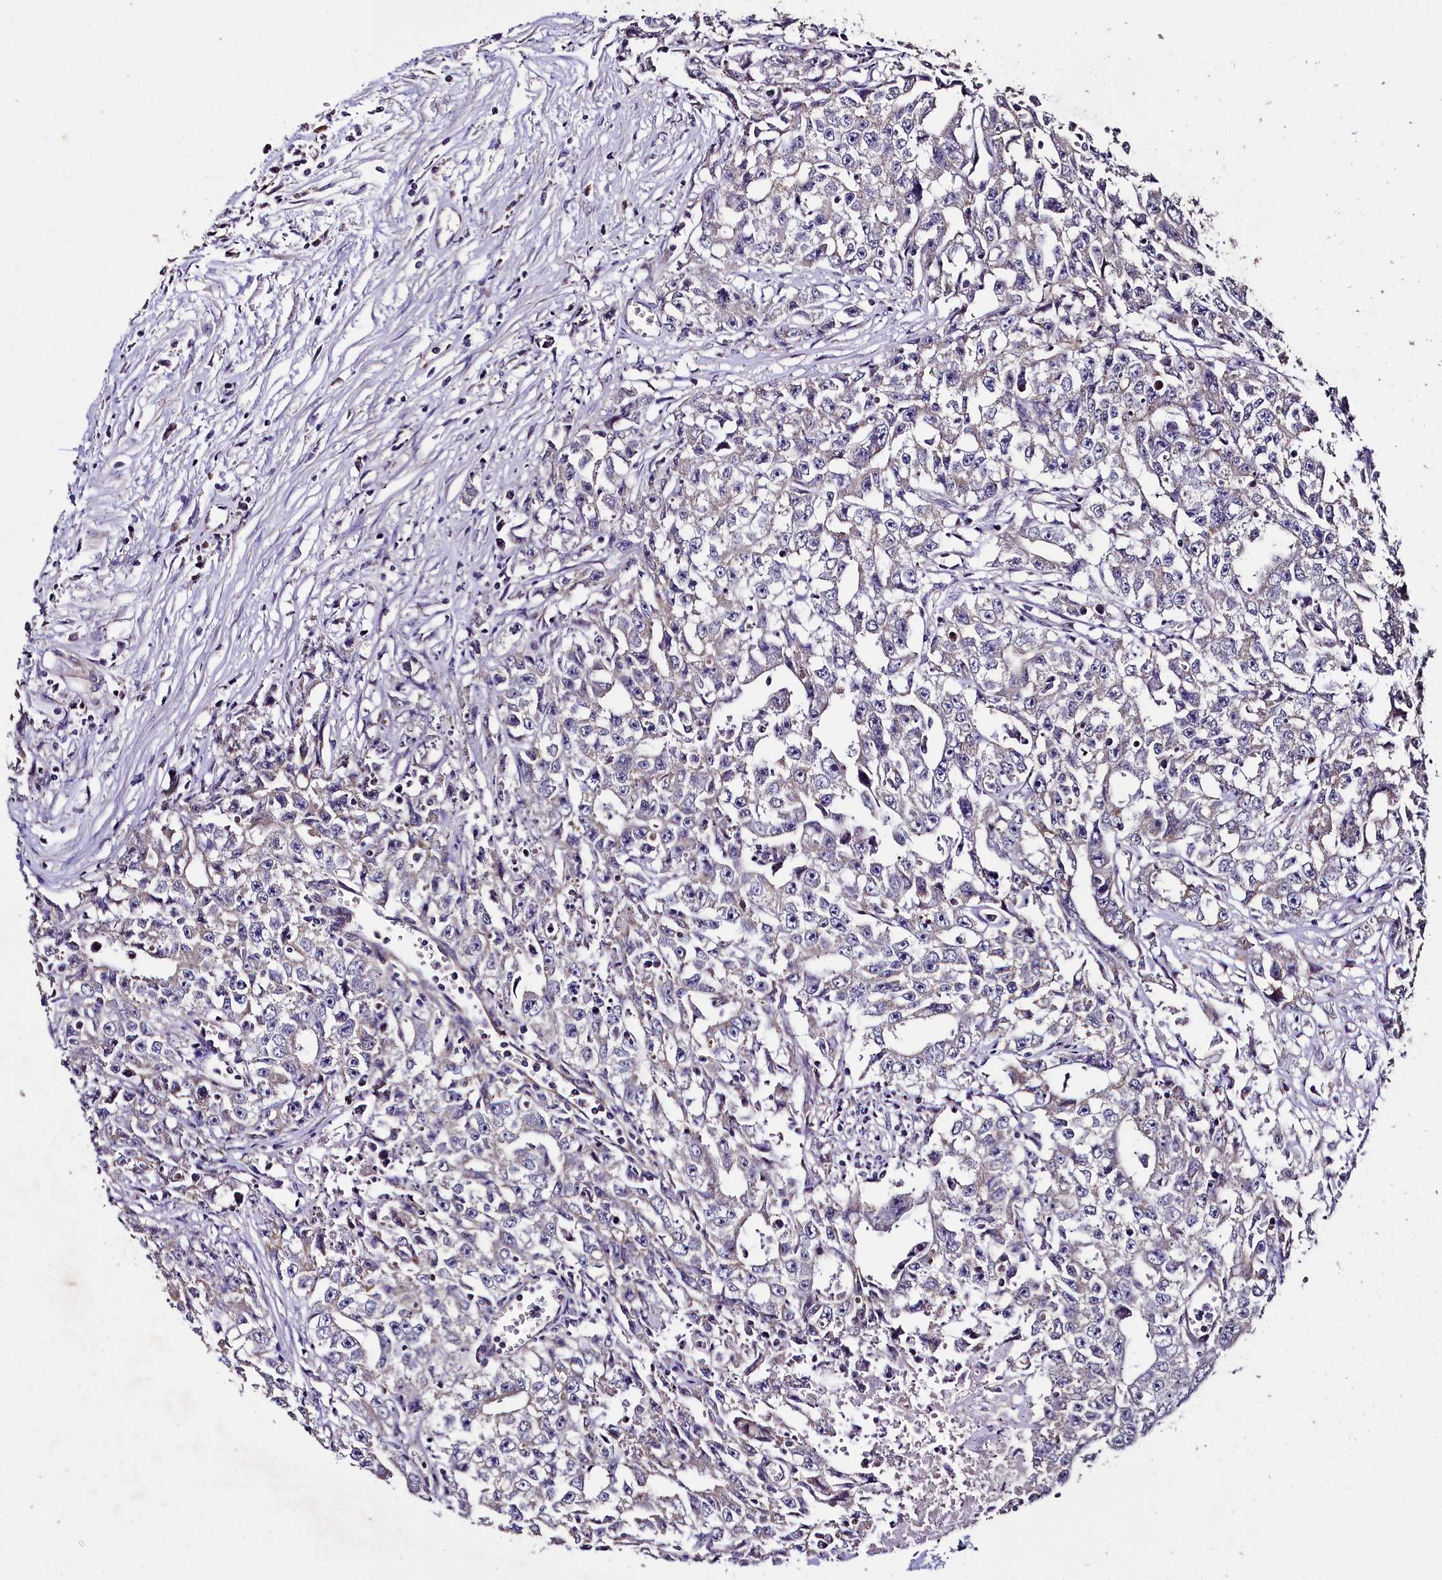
{"staining": {"intensity": "negative", "quantity": "none", "location": "none"}, "tissue": "testis cancer", "cell_type": "Tumor cells", "image_type": "cancer", "snomed": [{"axis": "morphology", "description": "Seminoma, NOS"}, {"axis": "morphology", "description": "Carcinoma, Embryonal, NOS"}, {"axis": "topography", "description": "Testis"}], "caption": "Protein analysis of testis embryonal carcinoma demonstrates no significant staining in tumor cells. Nuclei are stained in blue.", "gene": "COQ9", "patient": {"sex": "male", "age": 43}}